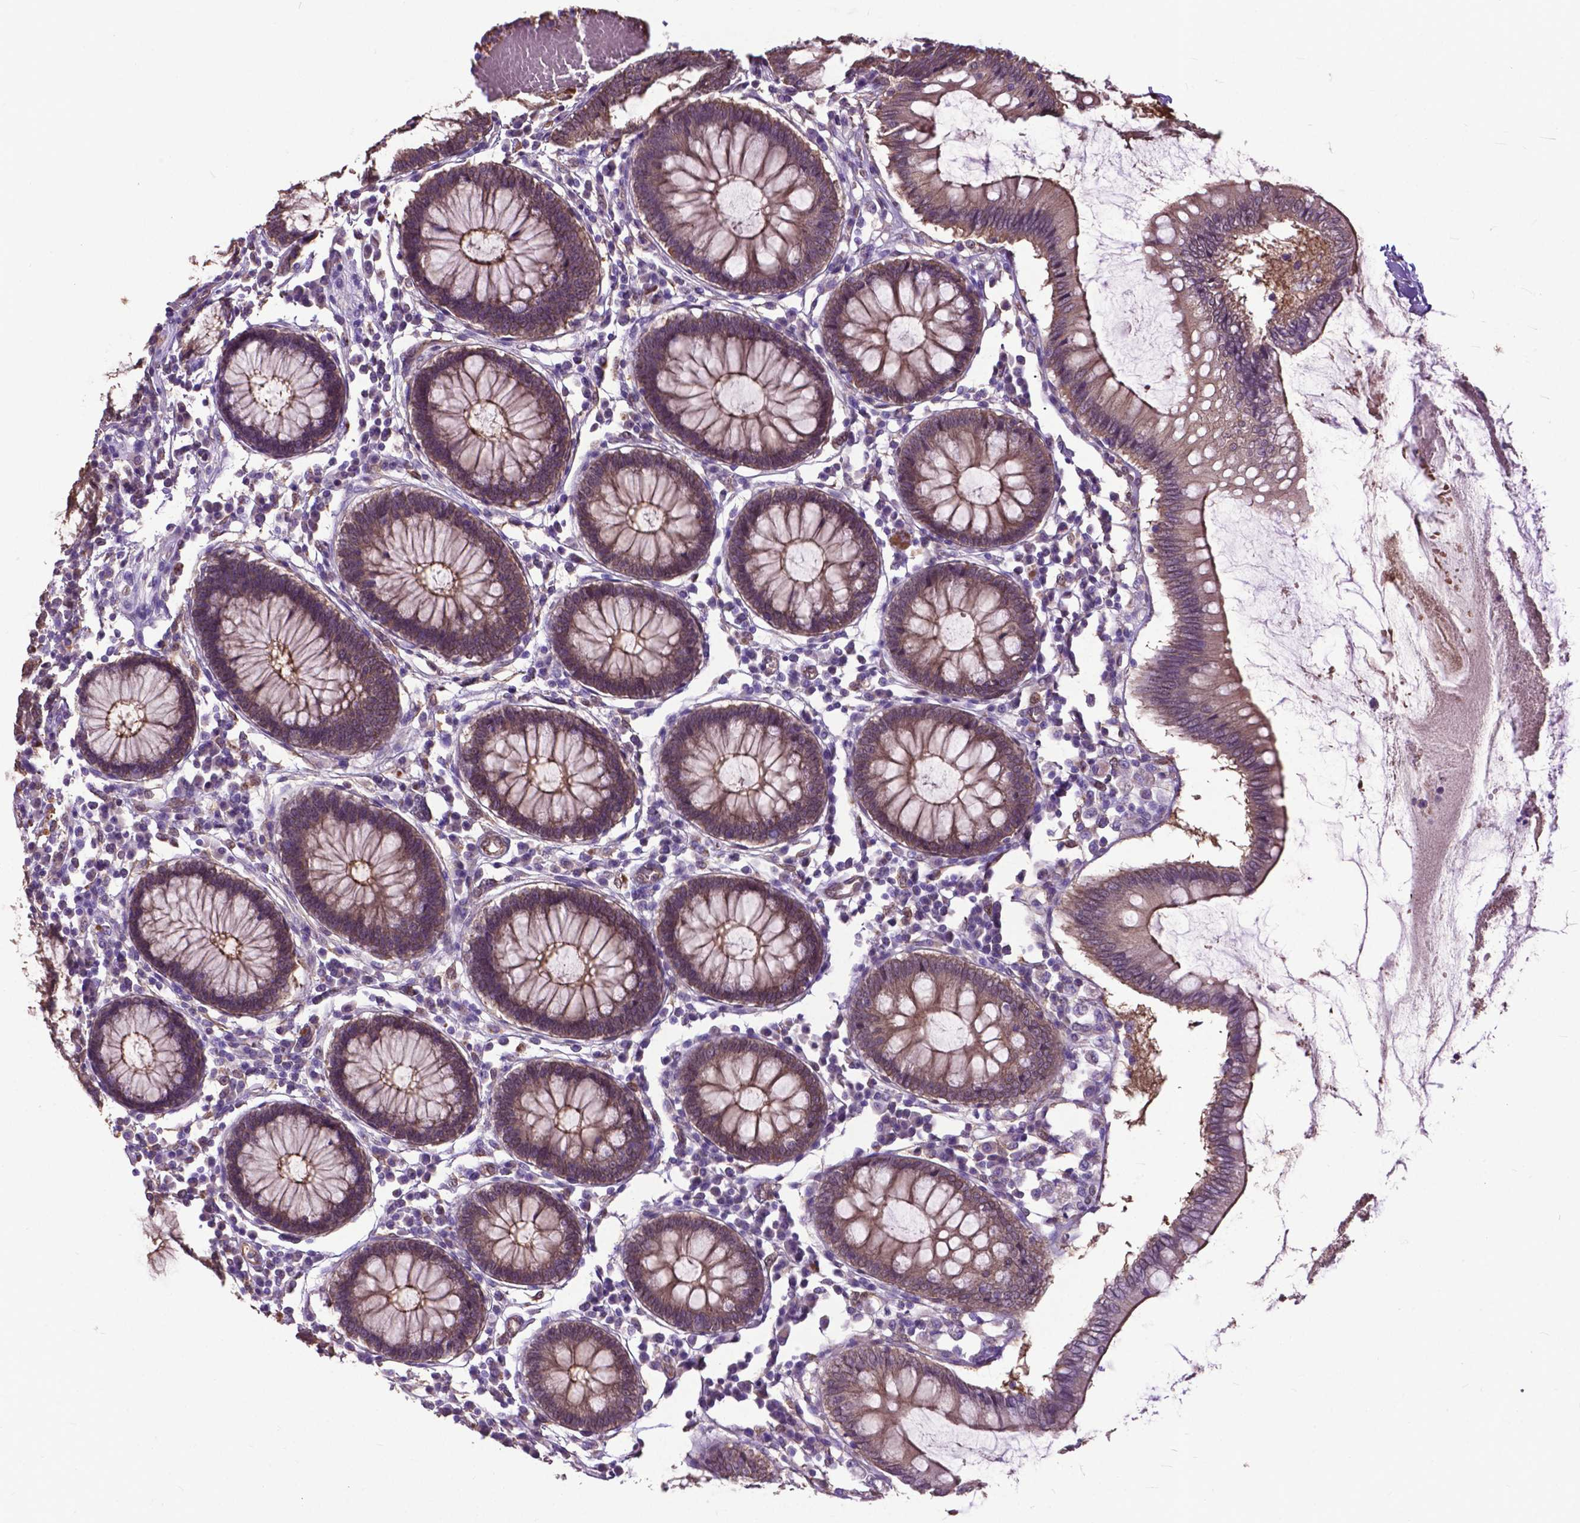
{"staining": {"intensity": "weak", "quantity": ">75%", "location": "cytoplasmic/membranous"}, "tissue": "colon", "cell_type": "Endothelial cells", "image_type": "normal", "snomed": [{"axis": "morphology", "description": "Normal tissue, NOS"}, {"axis": "morphology", "description": "Adenocarcinoma, NOS"}, {"axis": "topography", "description": "Colon"}], "caption": "Brown immunohistochemical staining in normal colon reveals weak cytoplasmic/membranous expression in about >75% of endothelial cells.", "gene": "PDLIM1", "patient": {"sex": "male", "age": 83}}